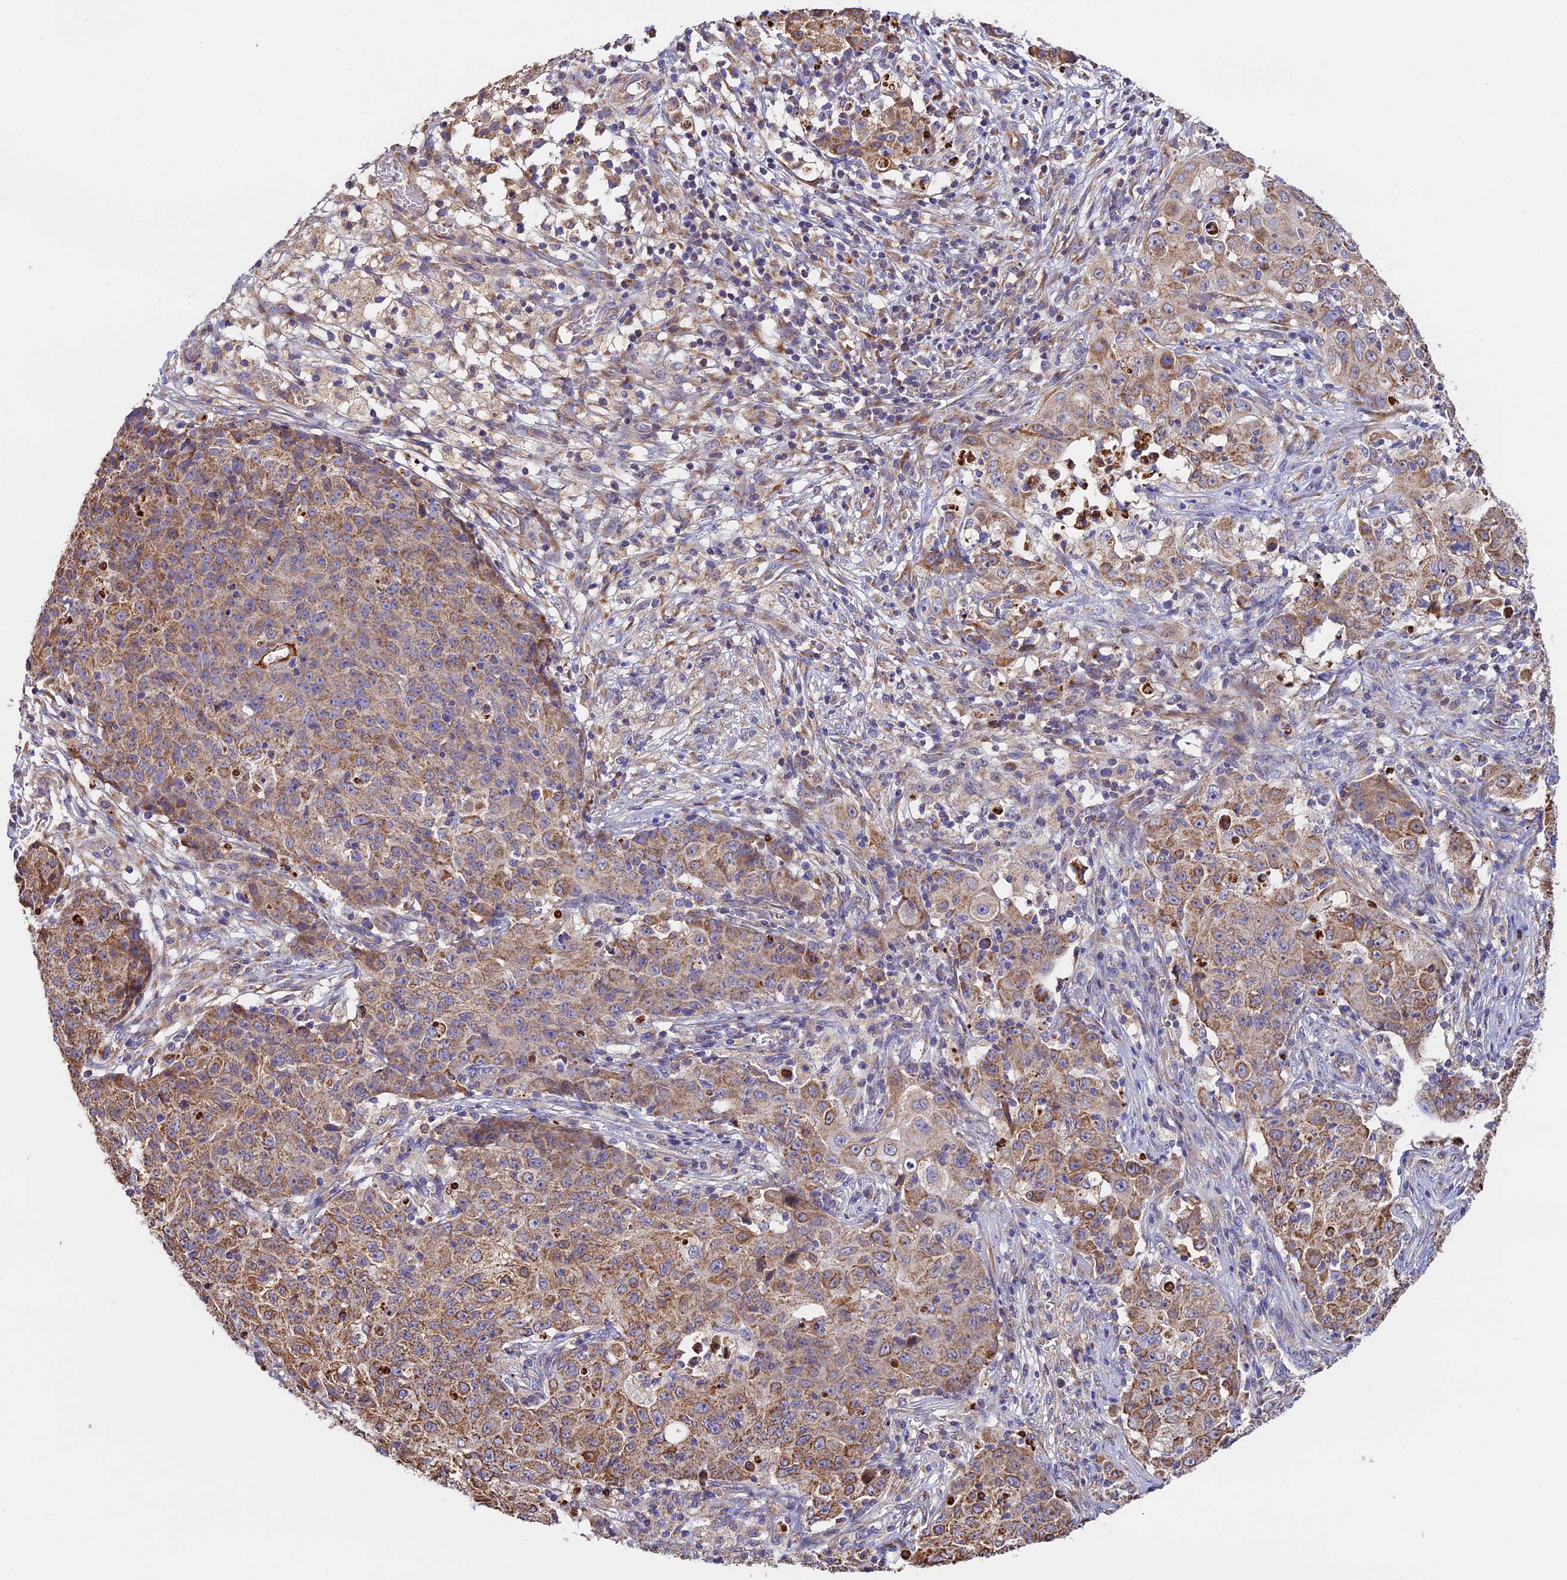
{"staining": {"intensity": "moderate", "quantity": ">75%", "location": "cytoplasmic/membranous"}, "tissue": "ovarian cancer", "cell_type": "Tumor cells", "image_type": "cancer", "snomed": [{"axis": "morphology", "description": "Carcinoma, endometroid"}, {"axis": "topography", "description": "Ovary"}], "caption": "The photomicrograph reveals a brown stain indicating the presence of a protein in the cytoplasmic/membranous of tumor cells in ovarian cancer (endometroid carcinoma).", "gene": "OCEL1", "patient": {"sex": "female", "age": 42}}